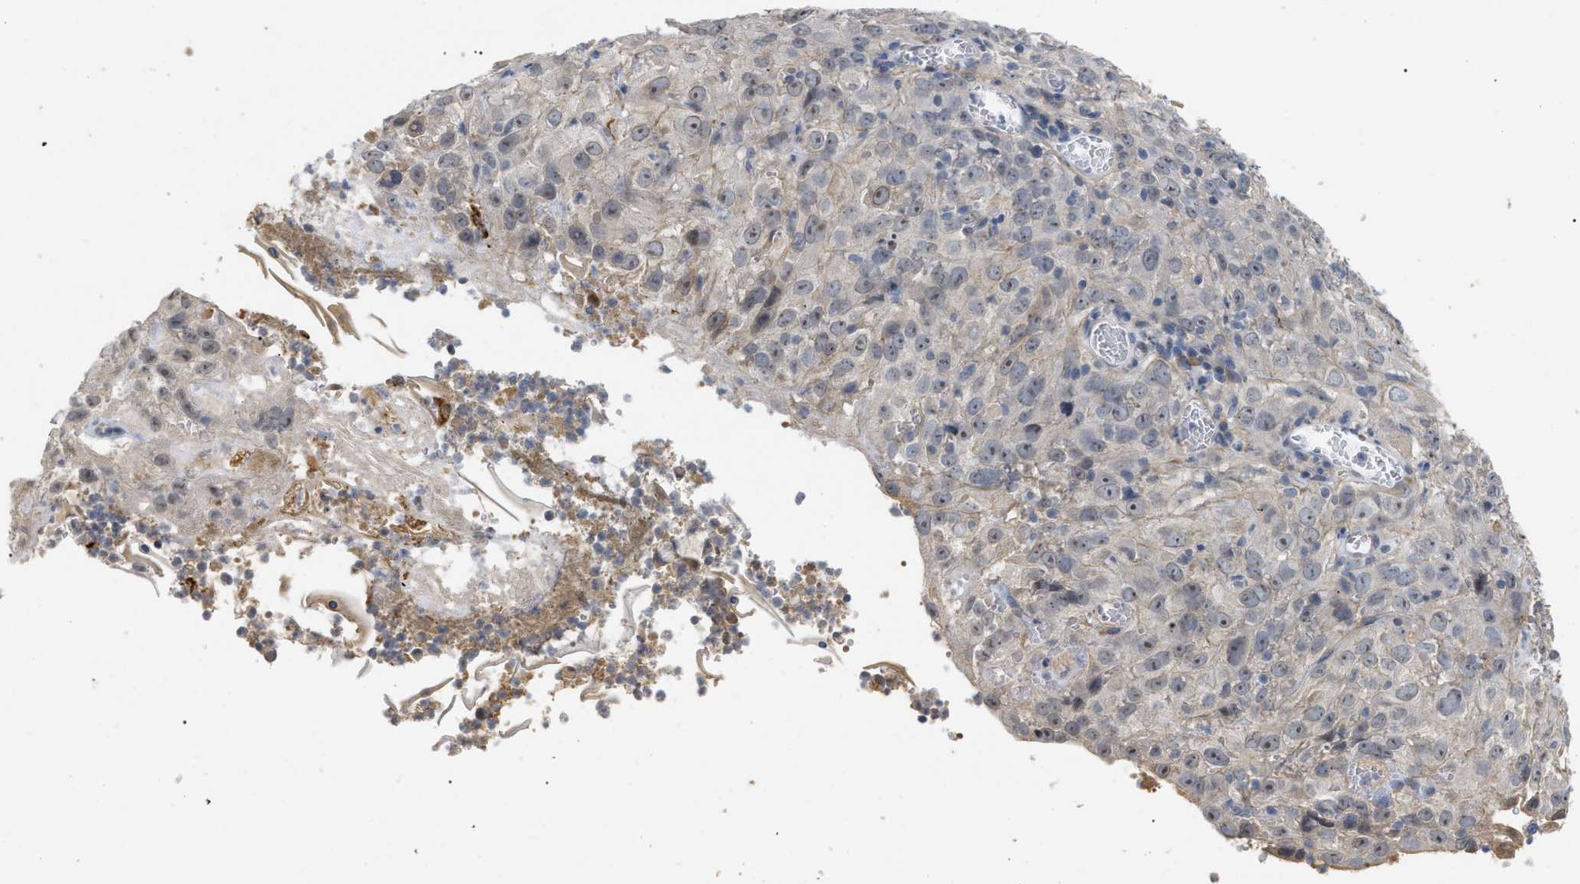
{"staining": {"intensity": "moderate", "quantity": "<25%", "location": "nuclear"}, "tissue": "cervical cancer", "cell_type": "Tumor cells", "image_type": "cancer", "snomed": [{"axis": "morphology", "description": "Squamous cell carcinoma, NOS"}, {"axis": "topography", "description": "Cervix"}], "caption": "Immunohistochemical staining of human cervical cancer (squamous cell carcinoma) displays moderate nuclear protein staining in about <25% of tumor cells. (DAB IHC with brightfield microscopy, high magnification).", "gene": "ST6GALNAC6", "patient": {"sex": "female", "age": 32}}